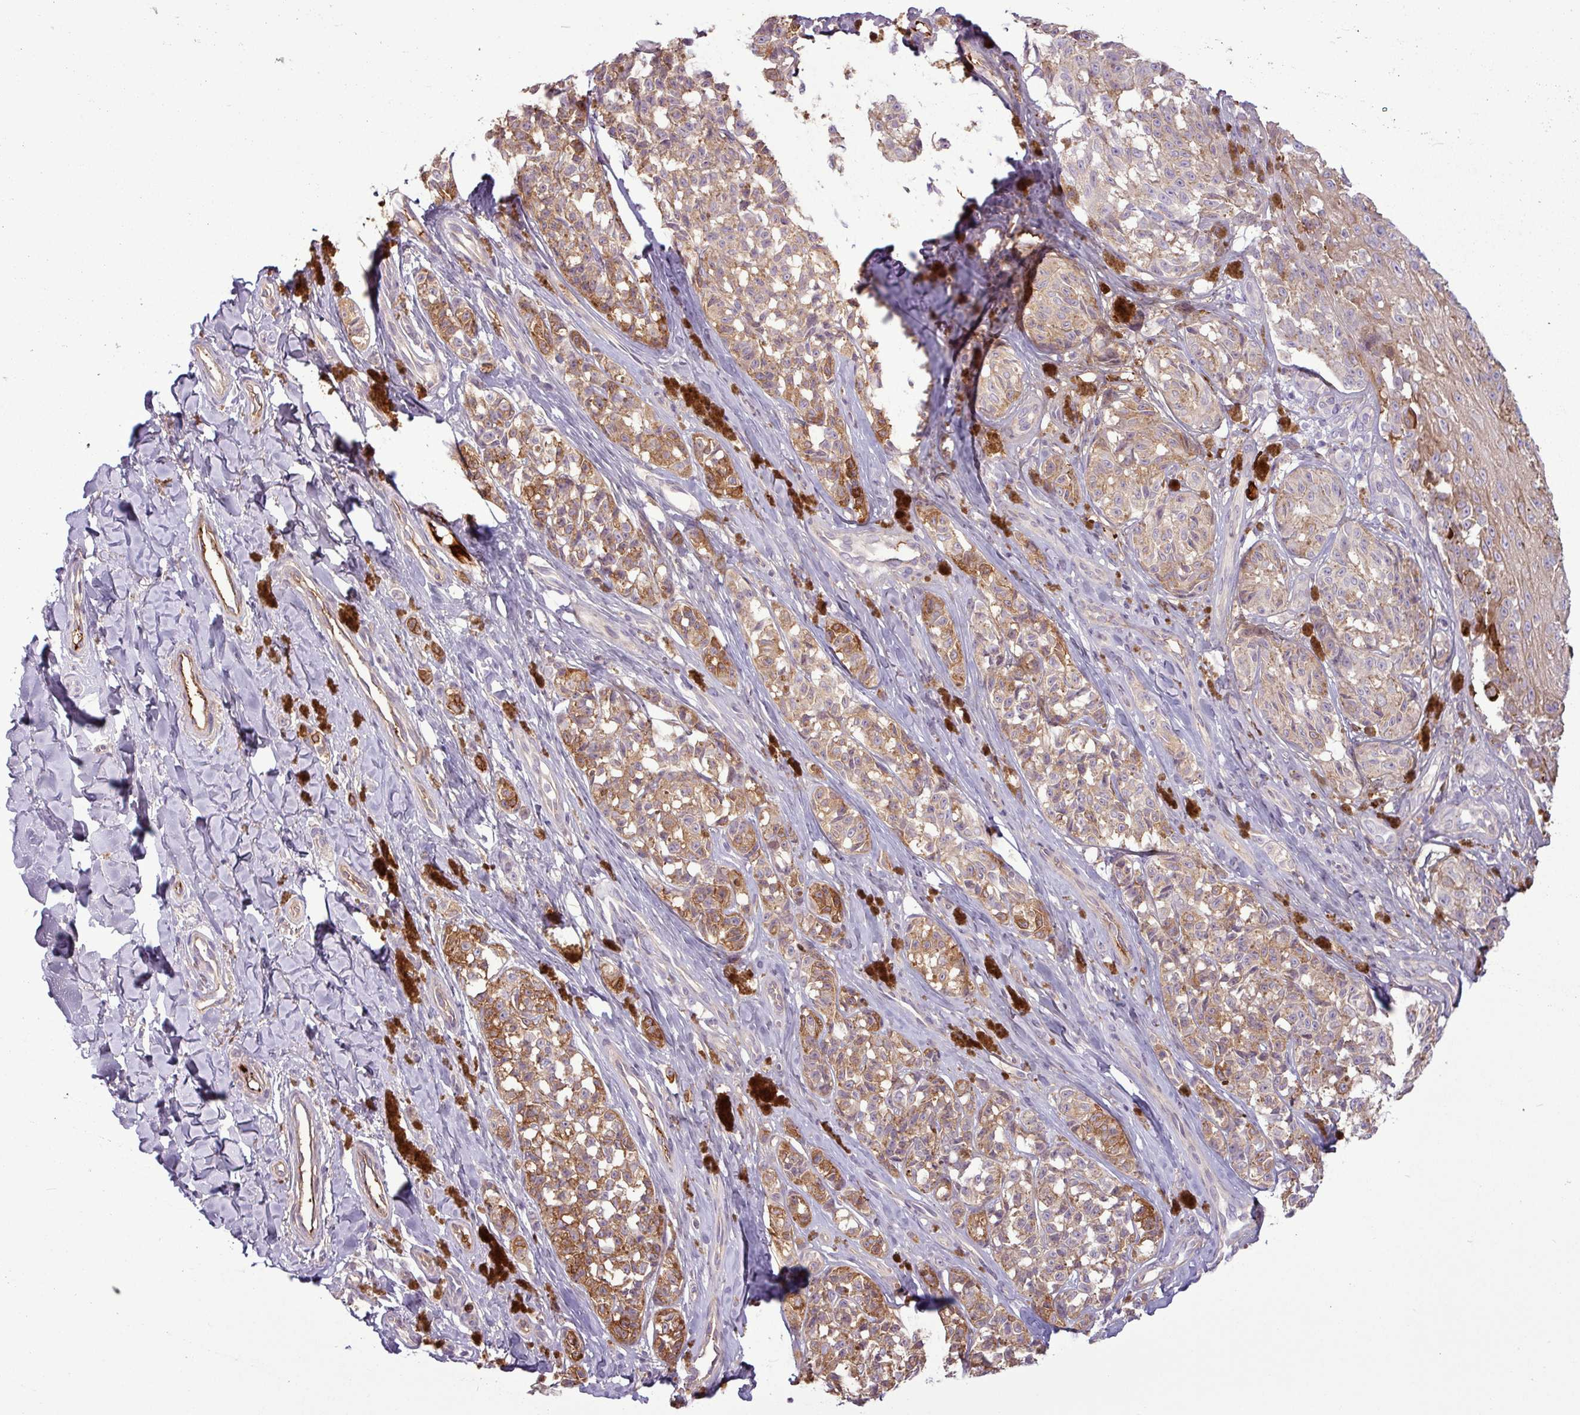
{"staining": {"intensity": "weak", "quantity": ">75%", "location": "cytoplasmic/membranous"}, "tissue": "melanoma", "cell_type": "Tumor cells", "image_type": "cancer", "snomed": [{"axis": "morphology", "description": "Malignant melanoma, NOS"}, {"axis": "topography", "description": "Skin"}], "caption": "Tumor cells display low levels of weak cytoplasmic/membranous positivity in about >75% of cells in malignant melanoma.", "gene": "C4B", "patient": {"sex": "female", "age": 65}}